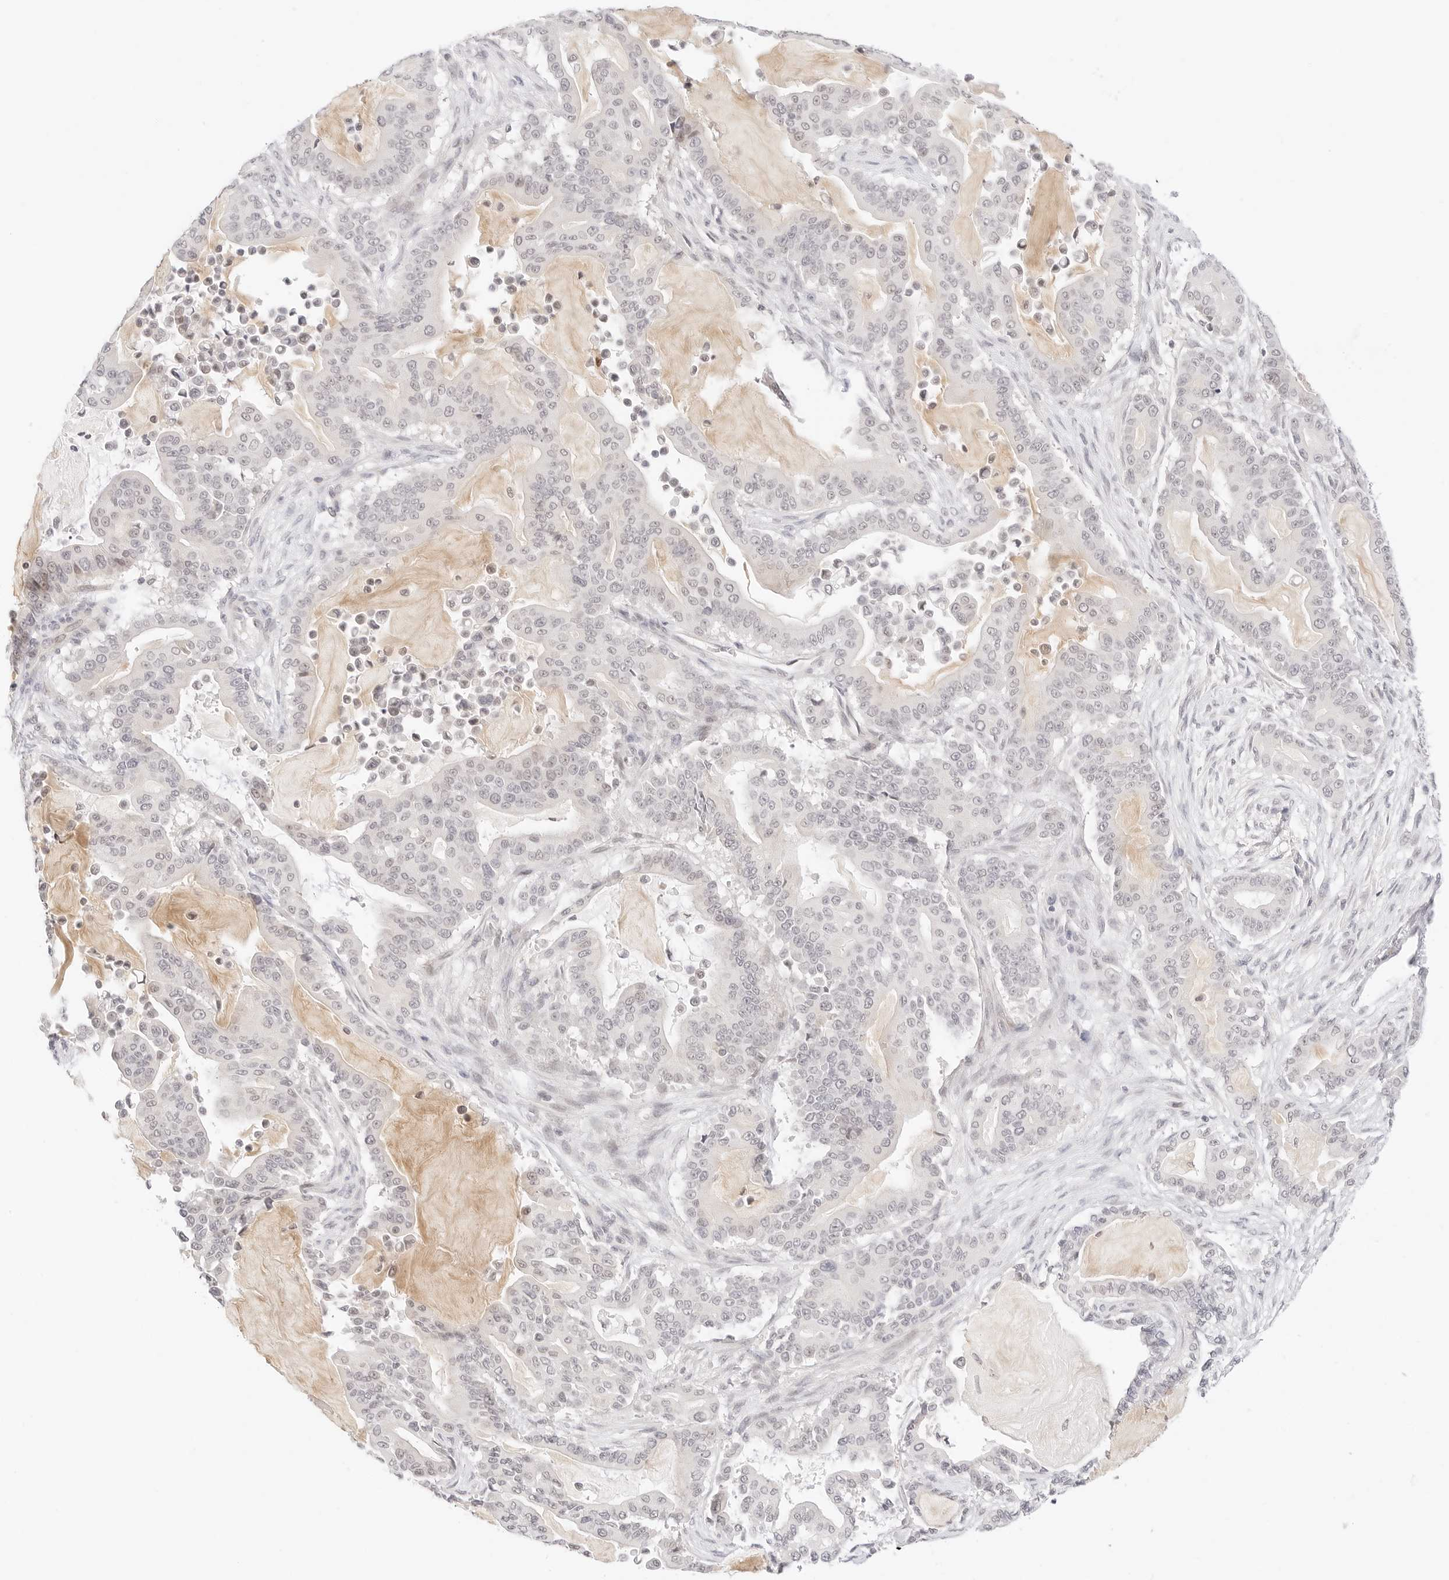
{"staining": {"intensity": "negative", "quantity": "none", "location": "none"}, "tissue": "pancreatic cancer", "cell_type": "Tumor cells", "image_type": "cancer", "snomed": [{"axis": "morphology", "description": "Adenocarcinoma, NOS"}, {"axis": "topography", "description": "Pancreas"}], "caption": "High magnification brightfield microscopy of pancreatic cancer (adenocarcinoma) stained with DAB (3,3'-diaminobenzidine) (brown) and counterstained with hematoxylin (blue): tumor cells show no significant staining. Nuclei are stained in blue.", "gene": "XKR4", "patient": {"sex": "male", "age": 63}}